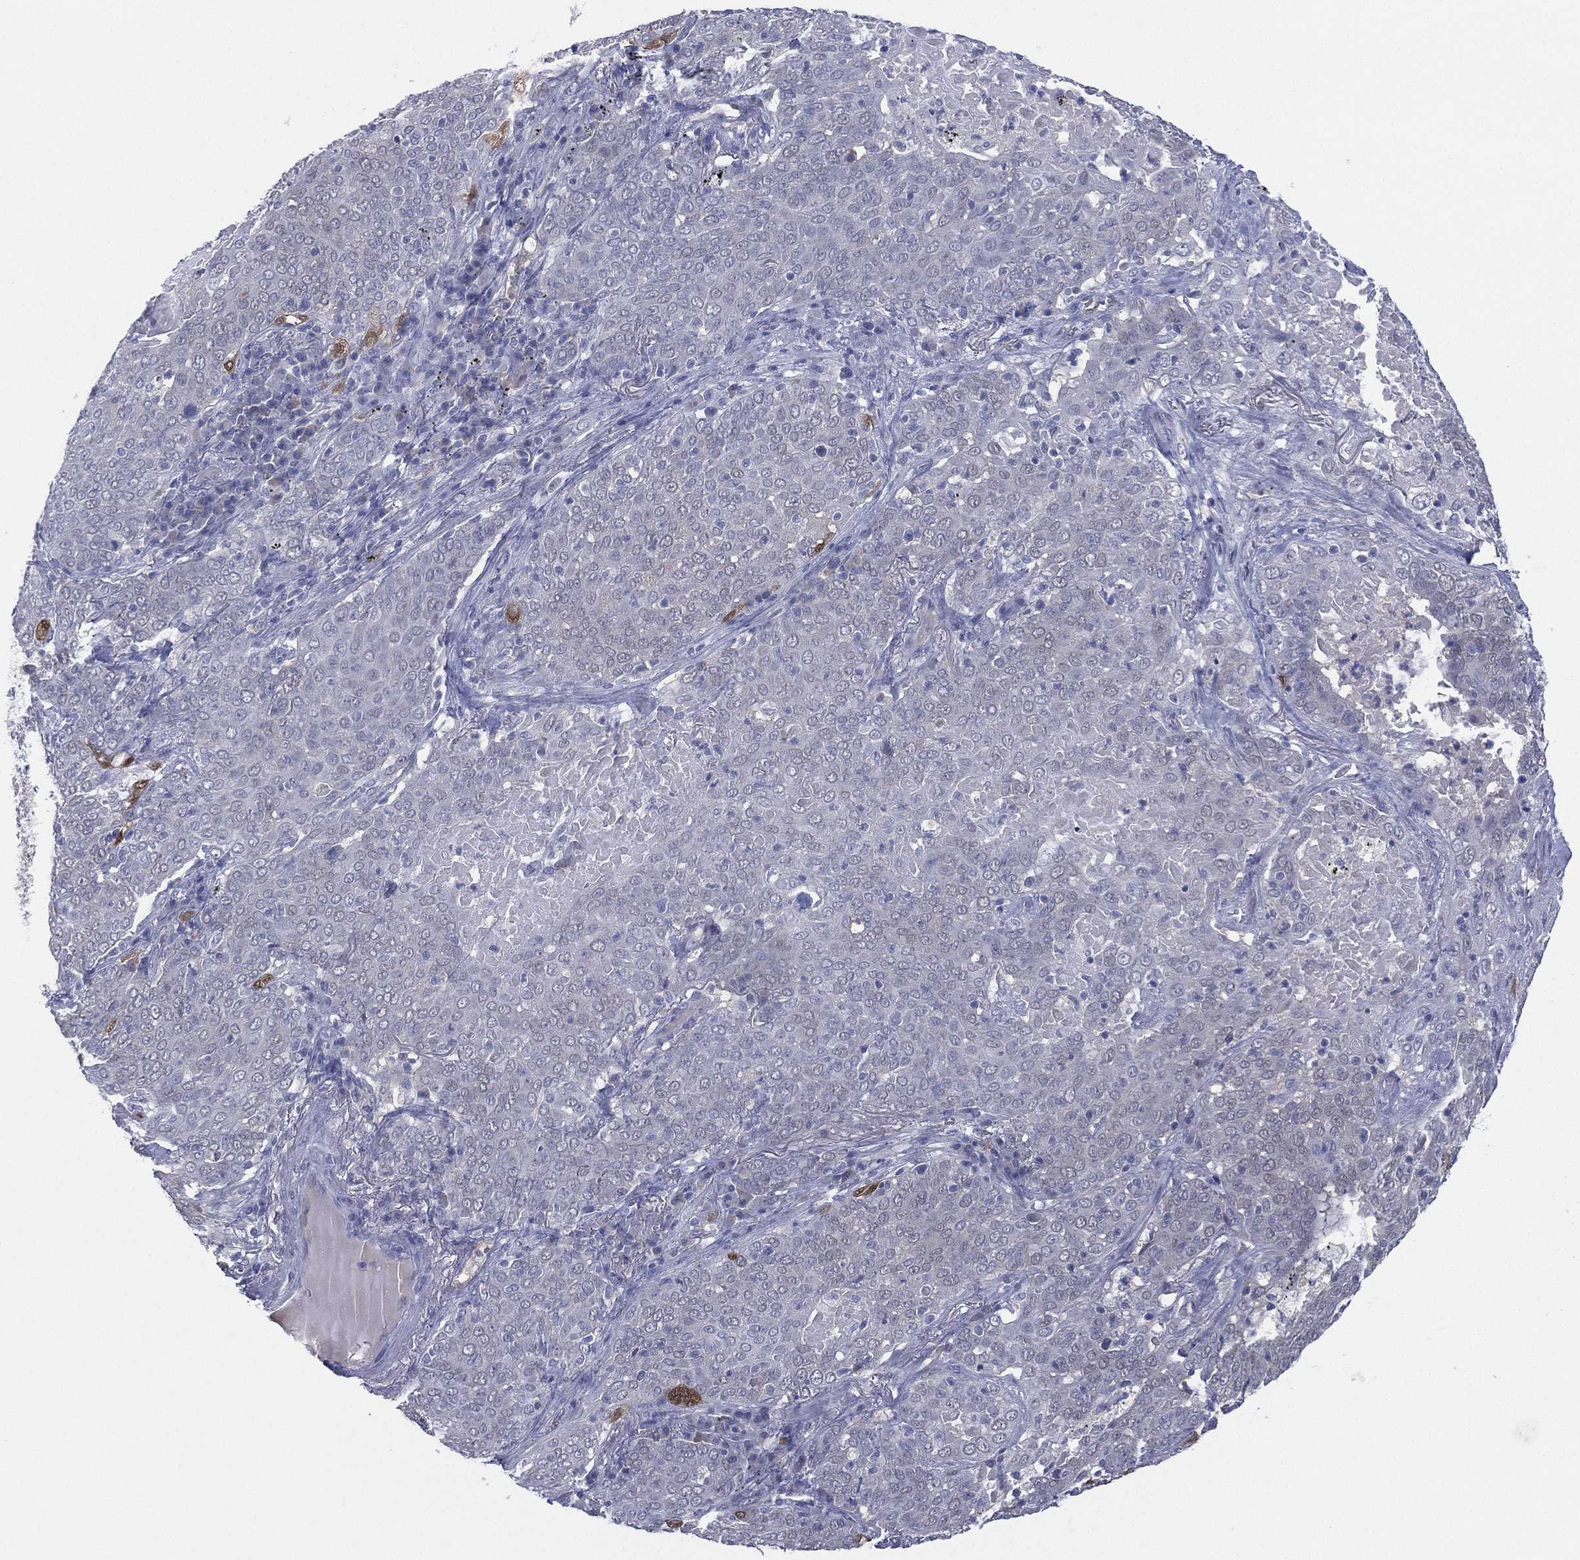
{"staining": {"intensity": "negative", "quantity": "none", "location": "none"}, "tissue": "lung cancer", "cell_type": "Tumor cells", "image_type": "cancer", "snomed": [{"axis": "morphology", "description": "Squamous cell carcinoma, NOS"}, {"axis": "topography", "description": "Lung"}], "caption": "DAB immunohistochemical staining of lung cancer (squamous cell carcinoma) reveals no significant staining in tumor cells. The staining was performed using DAB (3,3'-diaminobenzidine) to visualize the protein expression in brown, while the nuclei were stained in blue with hematoxylin (Magnification: 20x).", "gene": "DDAH1", "patient": {"sex": "male", "age": 82}}